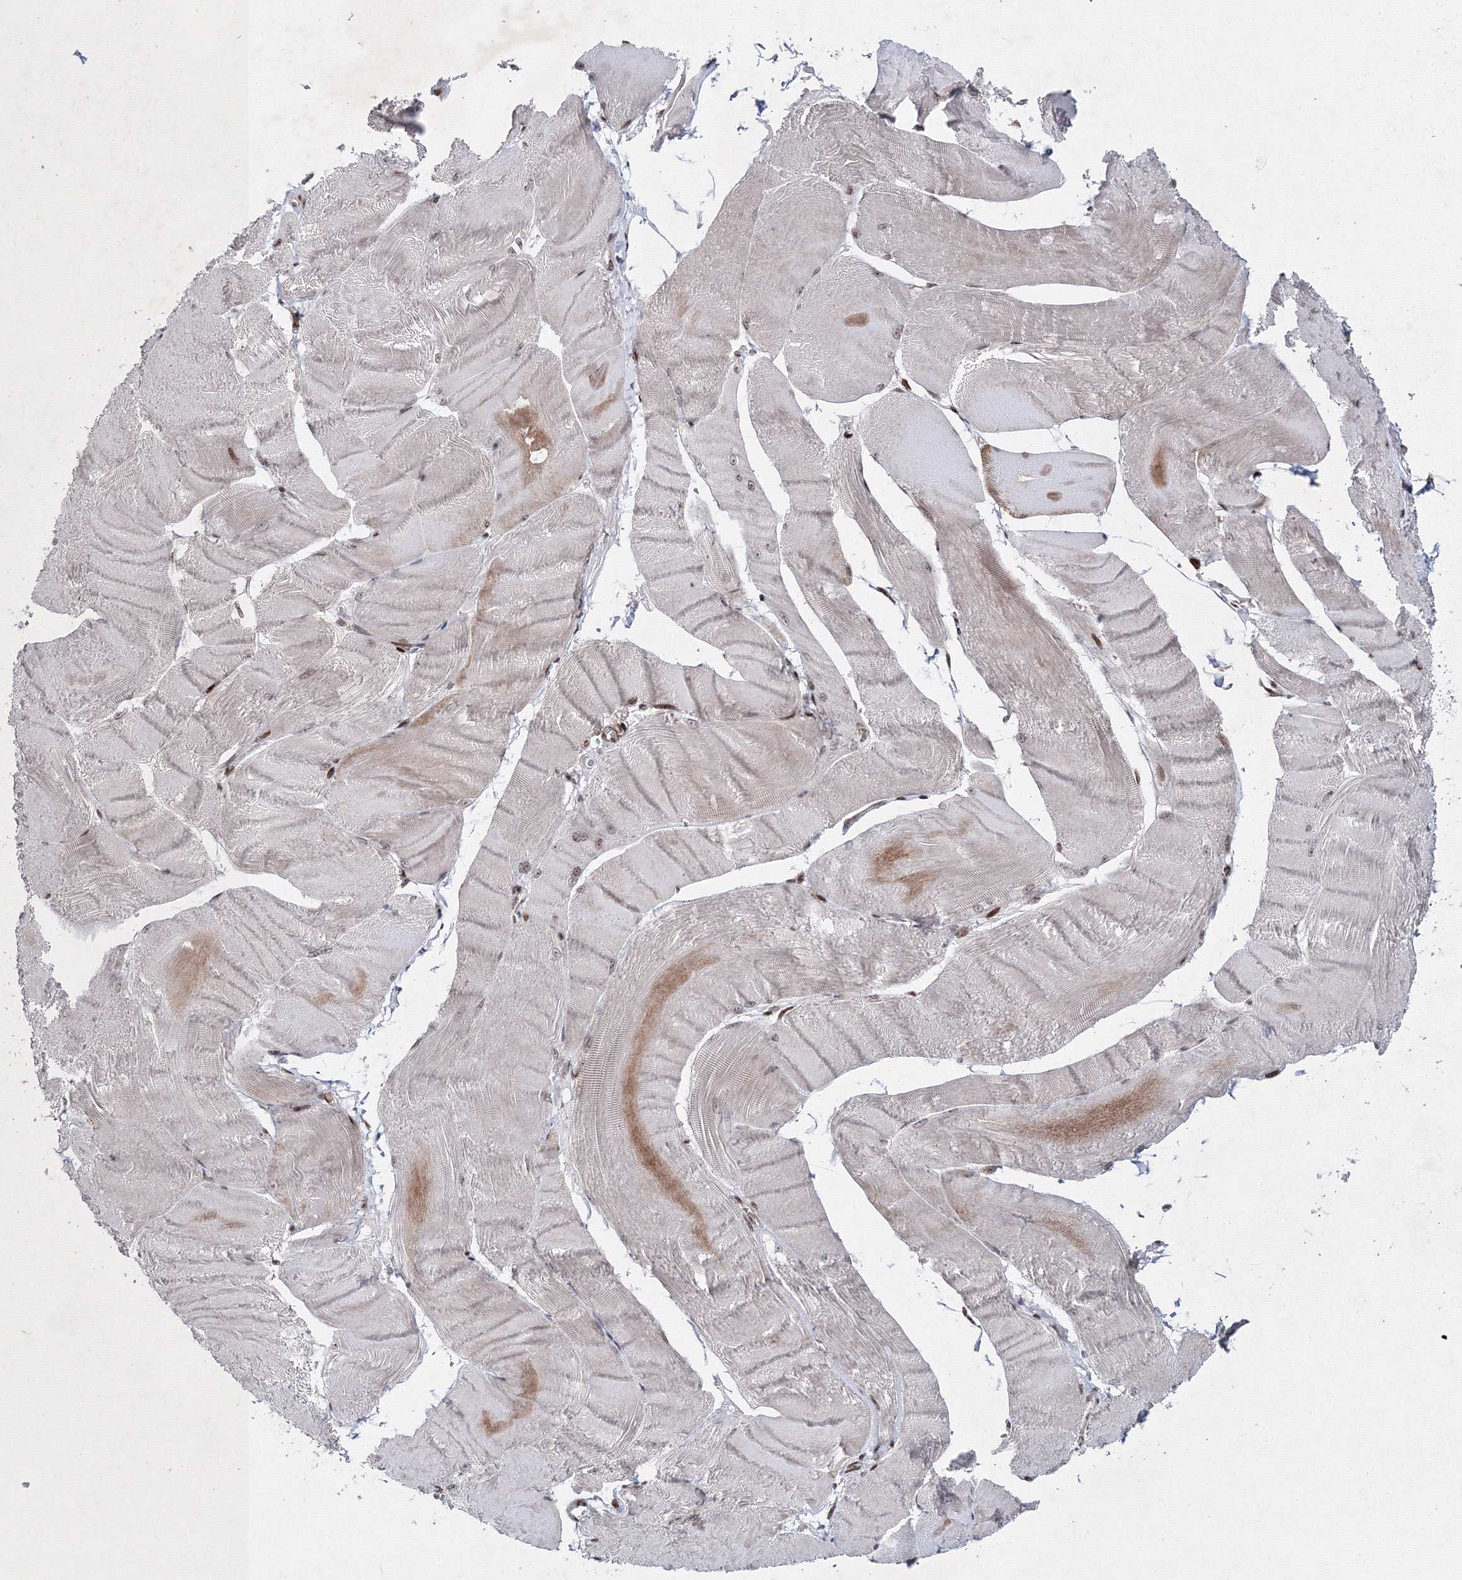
{"staining": {"intensity": "moderate", "quantity": ">75%", "location": "nuclear"}, "tissue": "skeletal muscle", "cell_type": "Myocytes", "image_type": "normal", "snomed": [{"axis": "morphology", "description": "Normal tissue, NOS"}, {"axis": "morphology", "description": "Basal cell carcinoma"}, {"axis": "topography", "description": "Skeletal muscle"}], "caption": "Skeletal muscle was stained to show a protein in brown. There is medium levels of moderate nuclear staining in approximately >75% of myocytes. Ihc stains the protein of interest in brown and the nuclei are stained blue.", "gene": "SMIM29", "patient": {"sex": "female", "age": 64}}